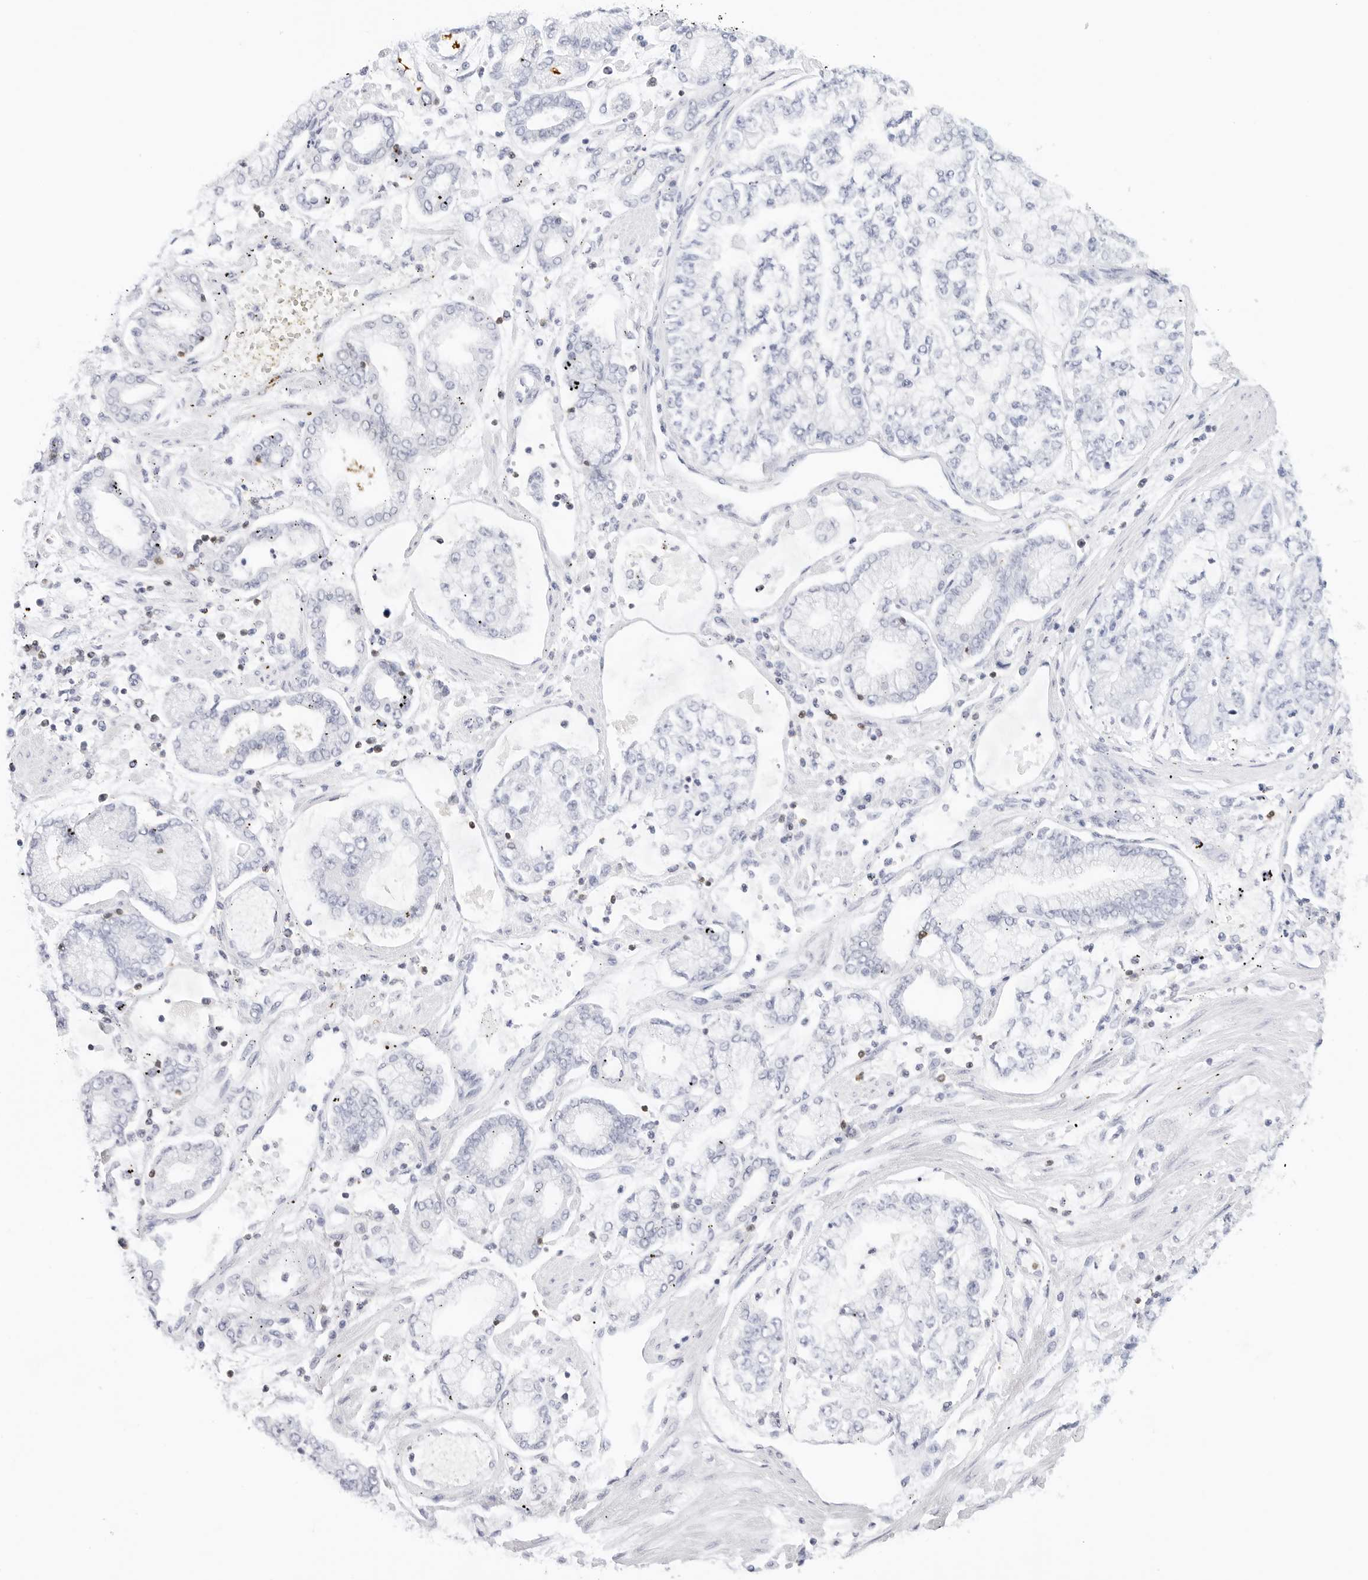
{"staining": {"intensity": "negative", "quantity": "none", "location": "none"}, "tissue": "stomach cancer", "cell_type": "Tumor cells", "image_type": "cancer", "snomed": [{"axis": "morphology", "description": "Adenocarcinoma, NOS"}, {"axis": "topography", "description": "Stomach"}], "caption": "The photomicrograph reveals no staining of tumor cells in stomach cancer (adenocarcinoma).", "gene": "SLC9A3R1", "patient": {"sex": "male", "age": 76}}